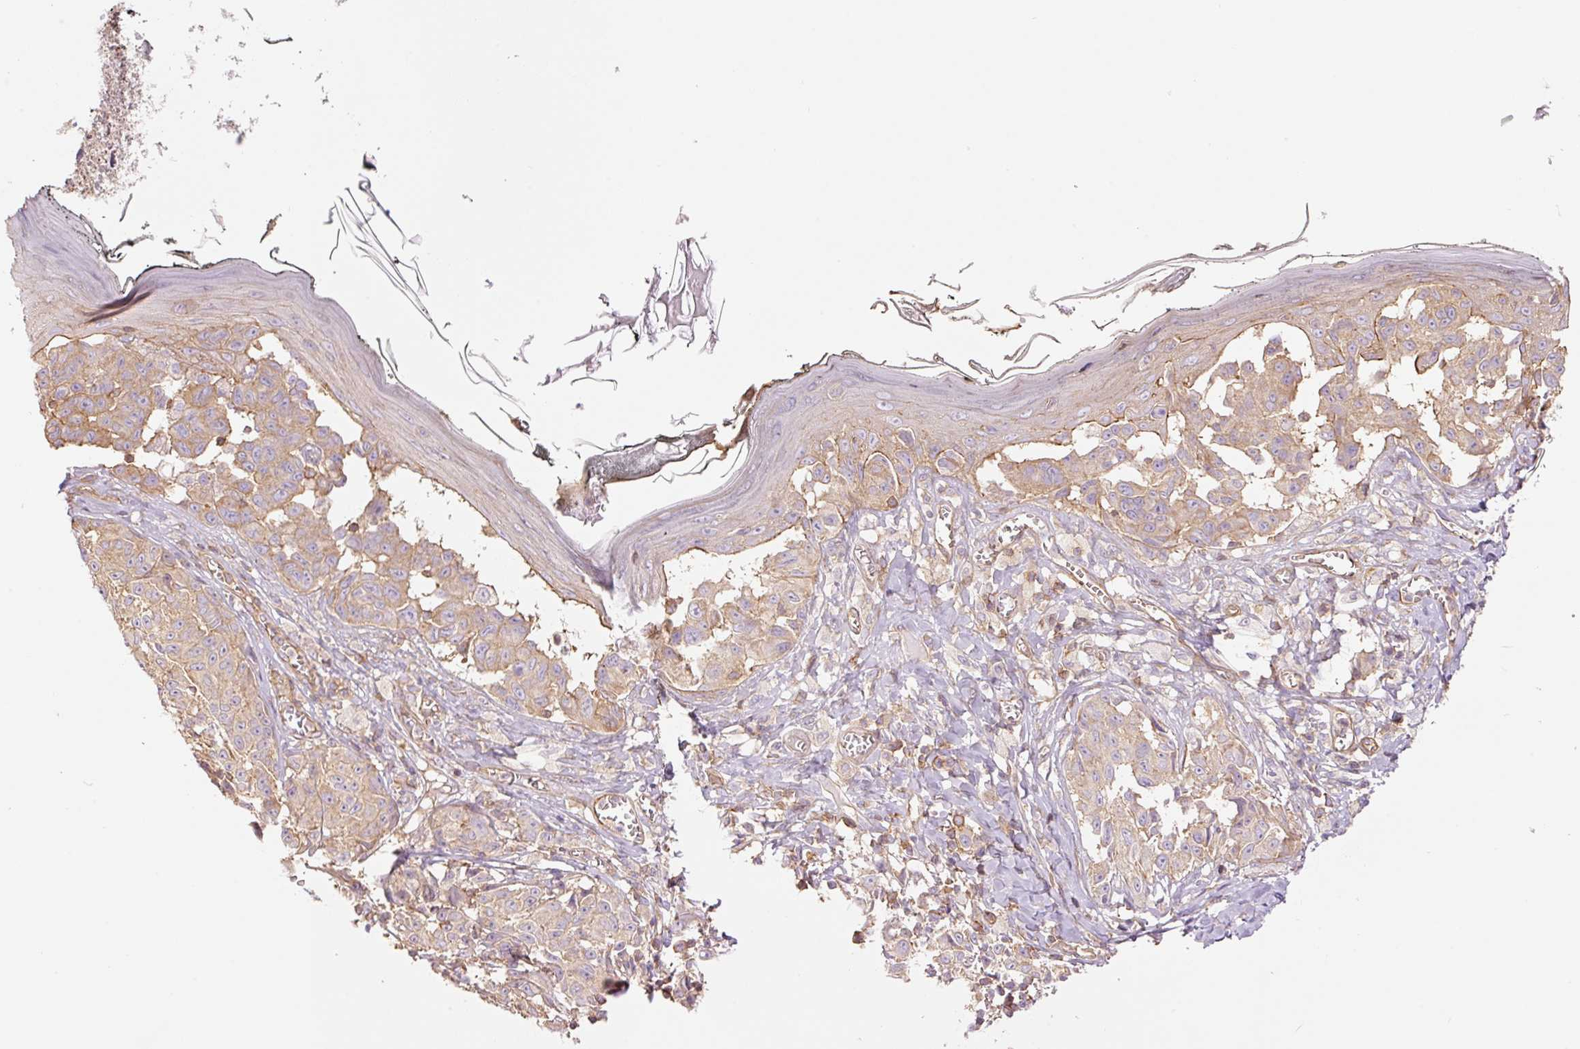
{"staining": {"intensity": "weak", "quantity": ">75%", "location": "cytoplasmic/membranous"}, "tissue": "melanoma", "cell_type": "Tumor cells", "image_type": "cancer", "snomed": [{"axis": "morphology", "description": "Malignant melanoma, NOS"}, {"axis": "topography", "description": "Skin"}], "caption": "IHC photomicrograph of malignant melanoma stained for a protein (brown), which demonstrates low levels of weak cytoplasmic/membranous staining in approximately >75% of tumor cells.", "gene": "PPP1R1B", "patient": {"sex": "female", "age": 43}}